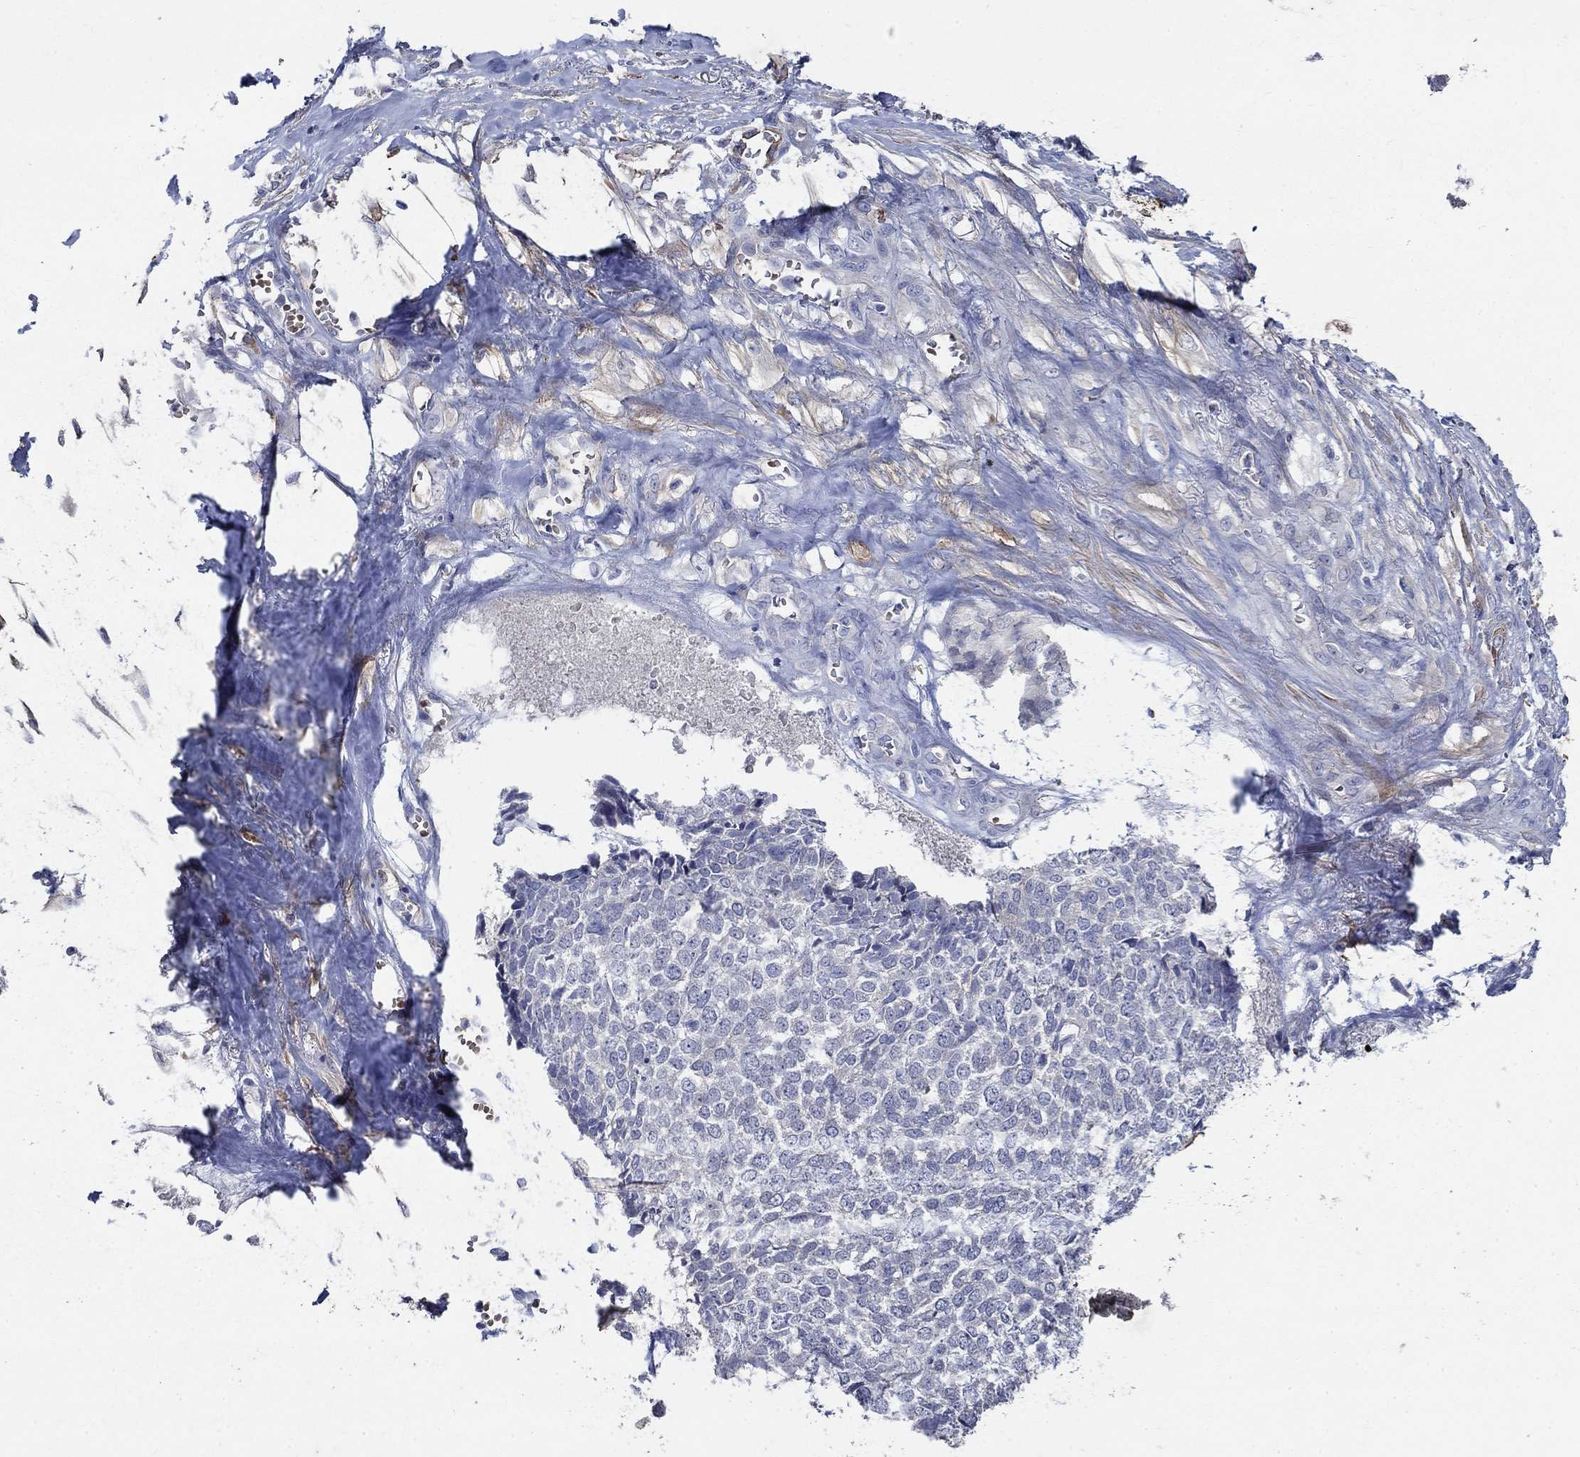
{"staining": {"intensity": "negative", "quantity": "none", "location": "none"}, "tissue": "skin cancer", "cell_type": "Tumor cells", "image_type": "cancer", "snomed": [{"axis": "morphology", "description": "Basal cell carcinoma"}, {"axis": "topography", "description": "Skin"}], "caption": "Tumor cells show no significant expression in skin cancer (basal cell carcinoma).", "gene": "FLNC", "patient": {"sex": "male", "age": 86}}